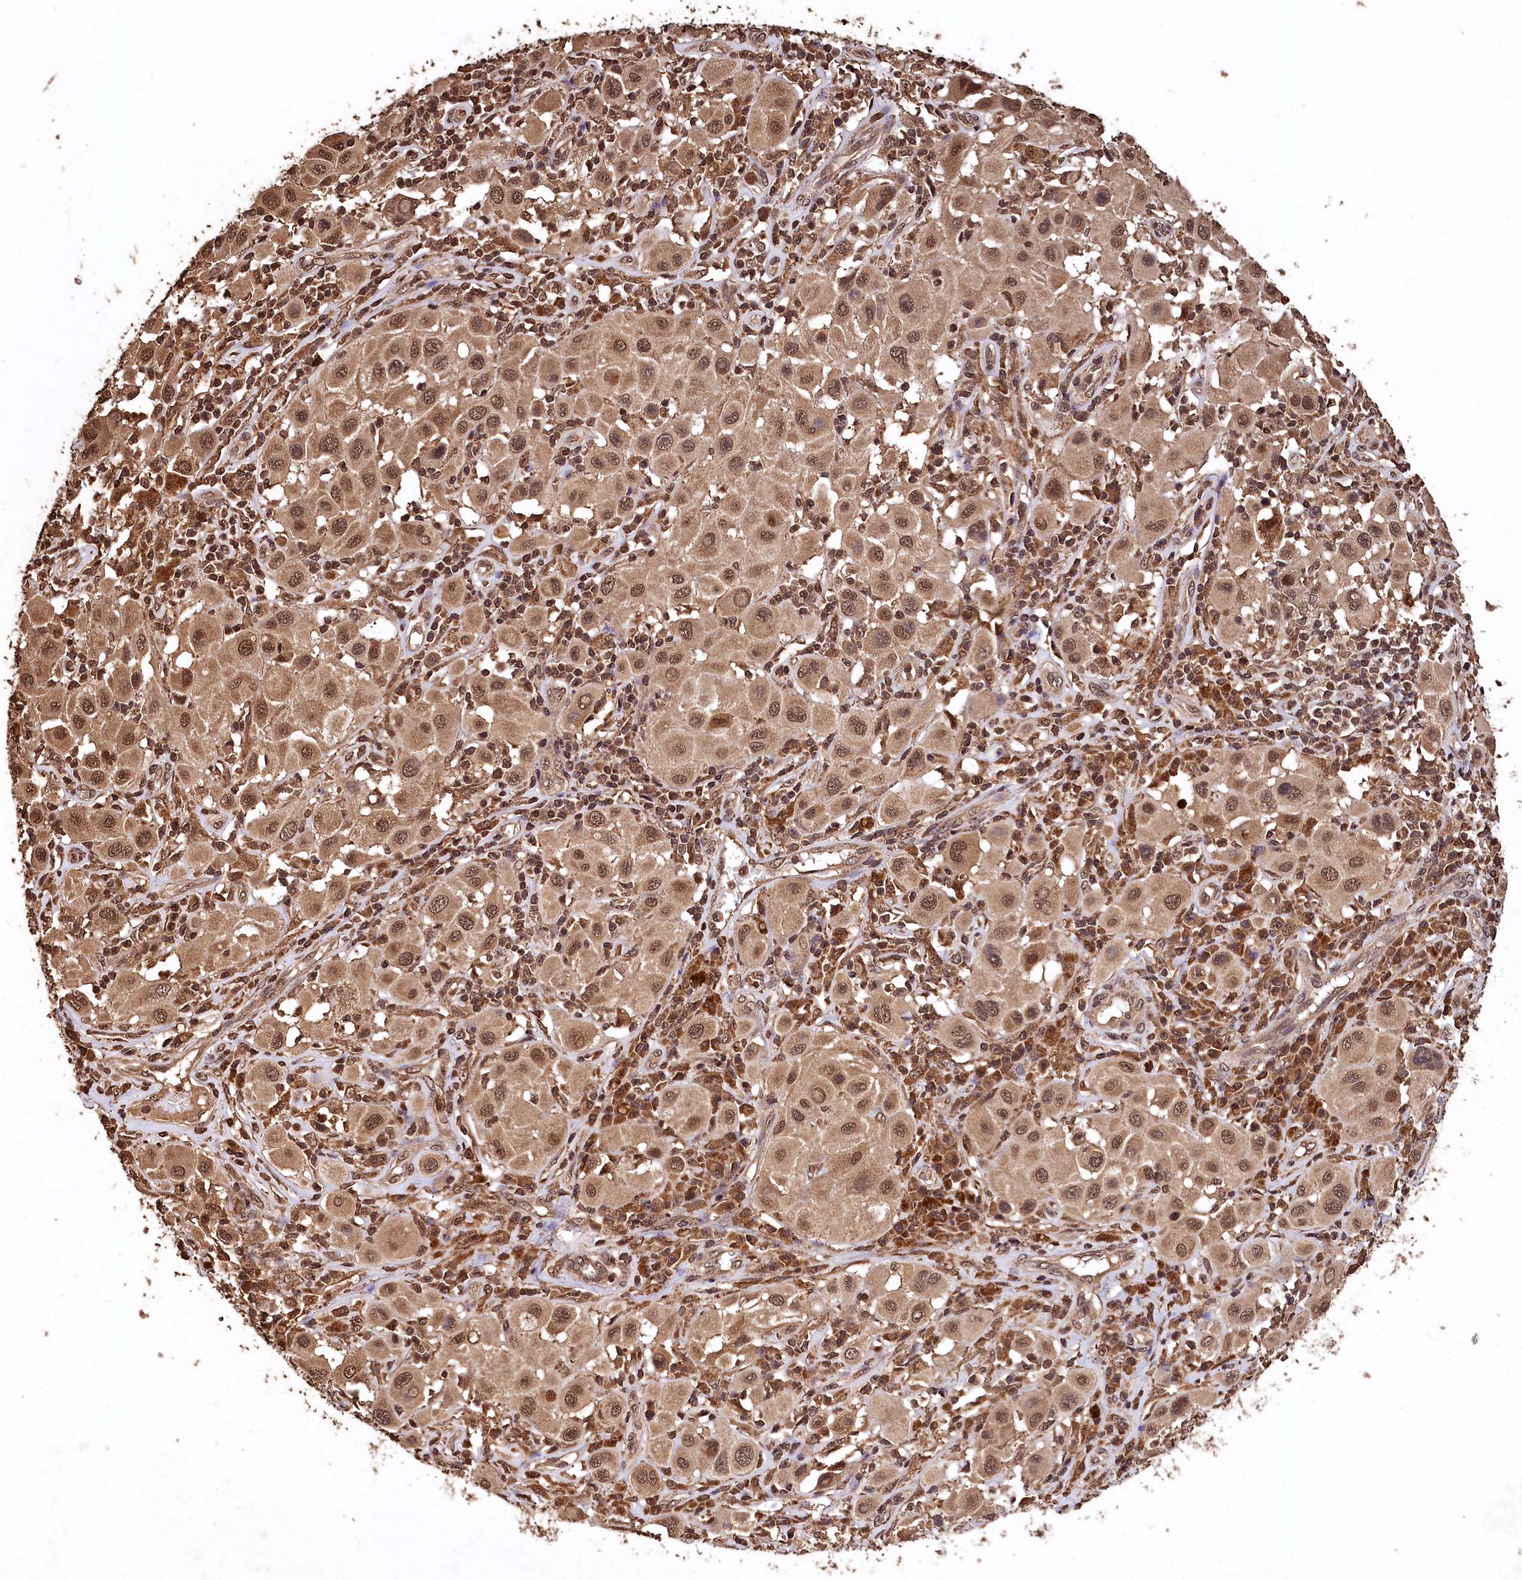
{"staining": {"intensity": "moderate", "quantity": ">75%", "location": "cytoplasmic/membranous,nuclear"}, "tissue": "melanoma", "cell_type": "Tumor cells", "image_type": "cancer", "snomed": [{"axis": "morphology", "description": "Malignant melanoma, Metastatic site"}, {"axis": "topography", "description": "Skin"}], "caption": "Melanoma stained with DAB (3,3'-diaminobenzidine) IHC reveals medium levels of moderate cytoplasmic/membranous and nuclear staining in approximately >75% of tumor cells.", "gene": "CEP57L1", "patient": {"sex": "male", "age": 41}}